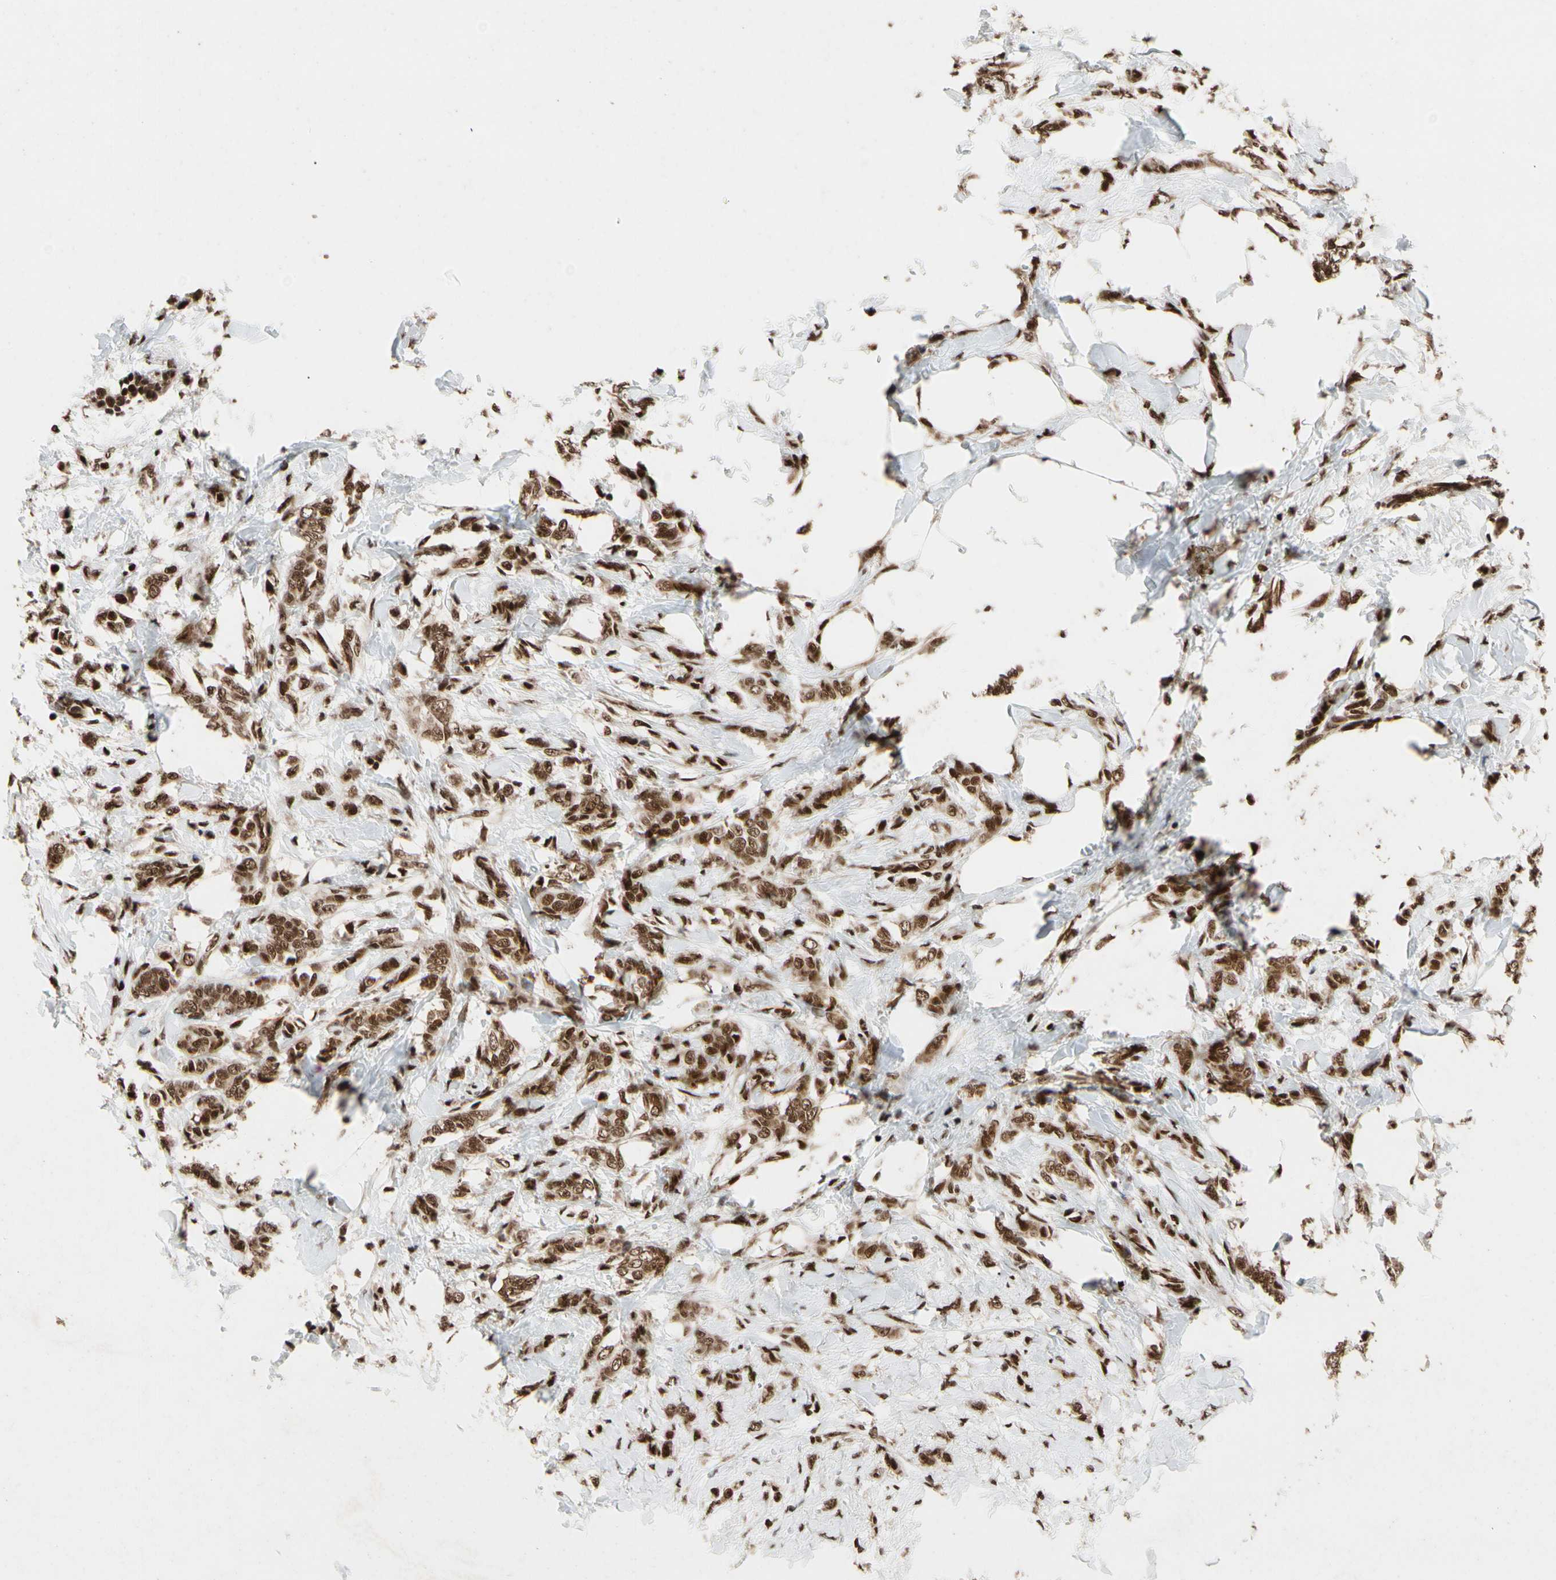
{"staining": {"intensity": "strong", "quantity": ">75%", "location": "cytoplasmic/membranous,nuclear"}, "tissue": "breast cancer", "cell_type": "Tumor cells", "image_type": "cancer", "snomed": [{"axis": "morphology", "description": "Lobular carcinoma, in situ"}, {"axis": "morphology", "description": "Lobular carcinoma"}, {"axis": "topography", "description": "Breast"}], "caption": "Protein staining of lobular carcinoma (breast) tissue reveals strong cytoplasmic/membranous and nuclear positivity in about >75% of tumor cells. The staining is performed using DAB (3,3'-diaminobenzidine) brown chromogen to label protein expression. The nuclei are counter-stained blue using hematoxylin.", "gene": "FAM98B", "patient": {"sex": "female", "age": 41}}